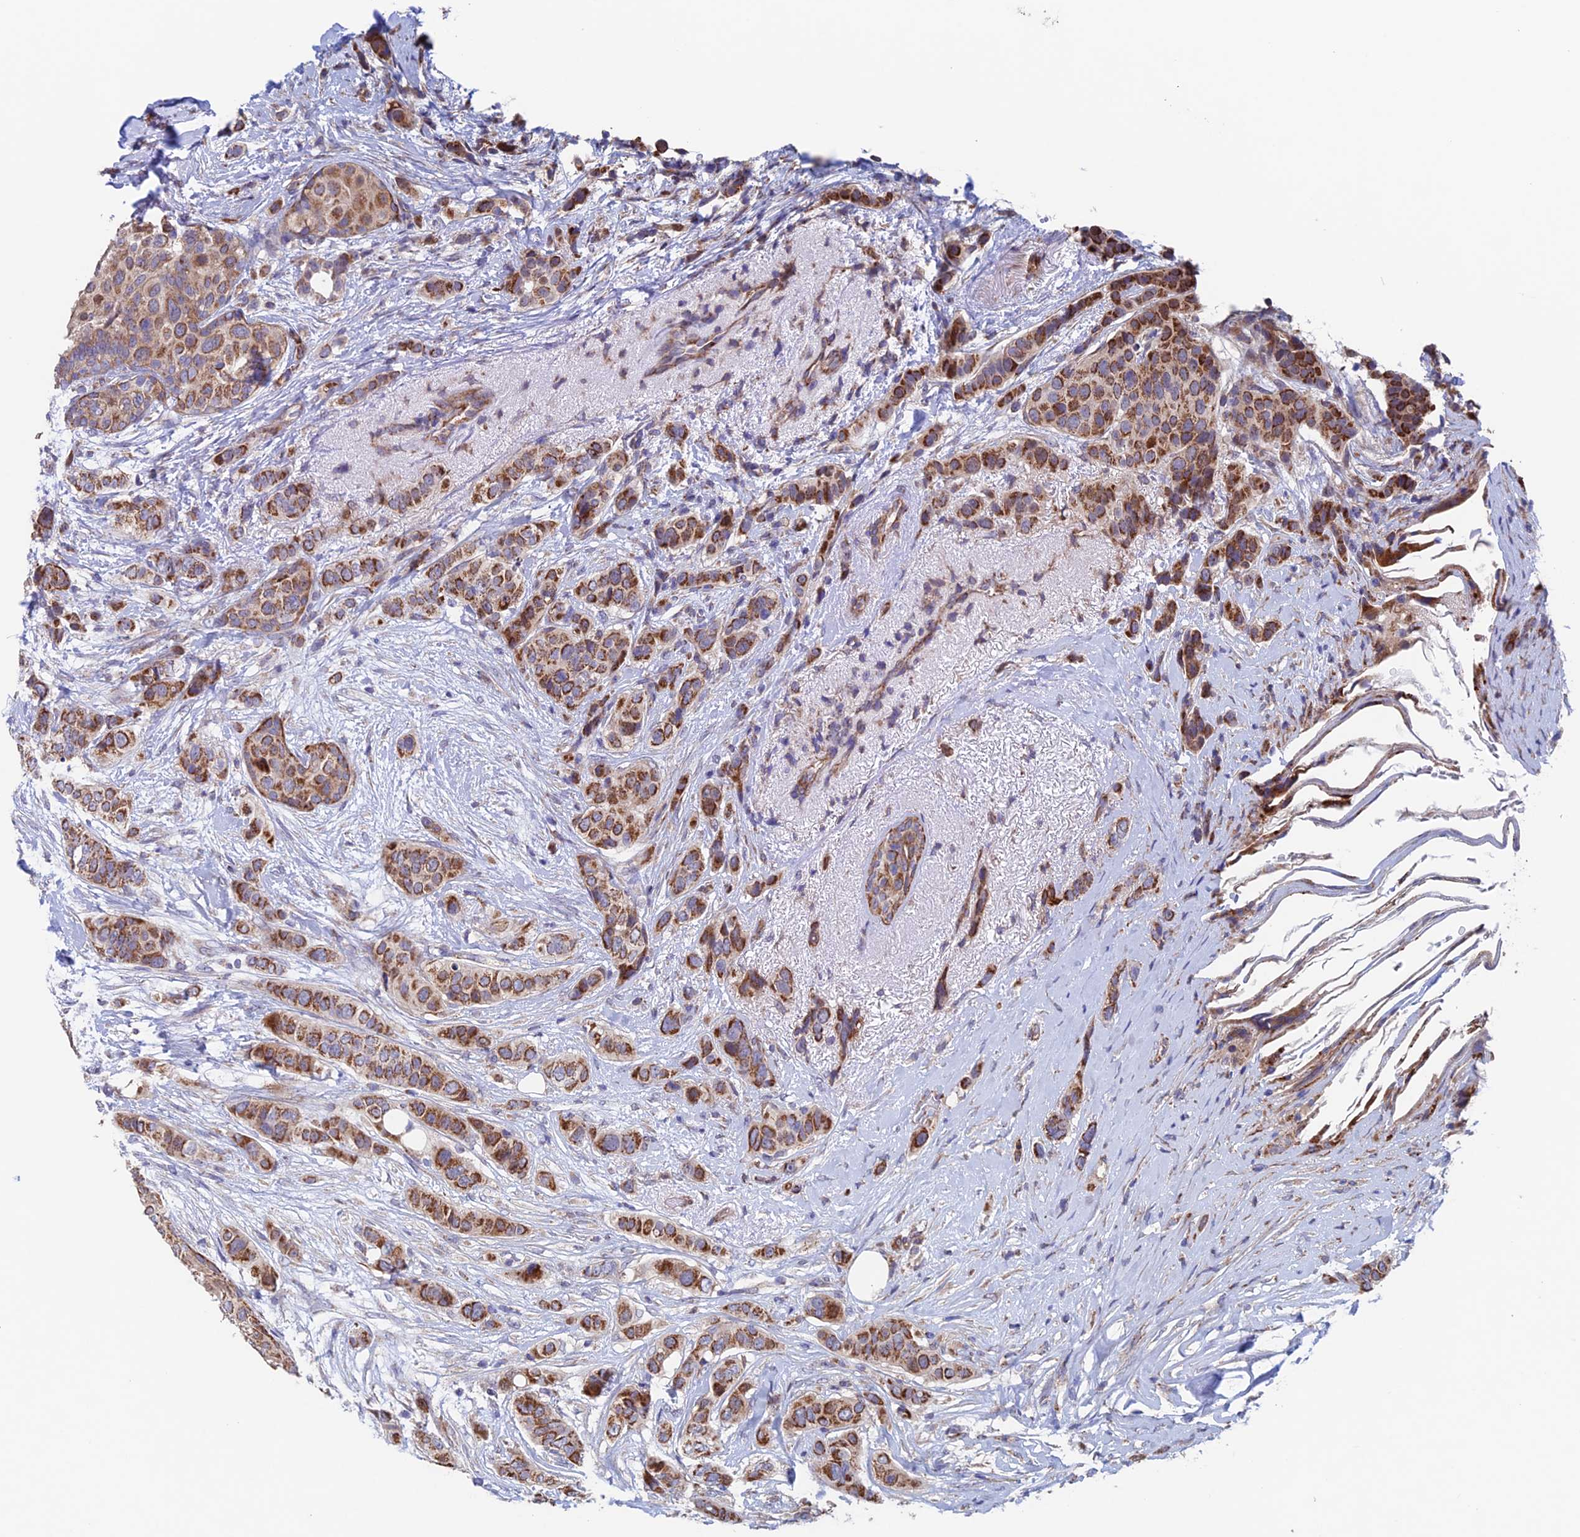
{"staining": {"intensity": "strong", "quantity": ">75%", "location": "cytoplasmic/membranous"}, "tissue": "breast cancer", "cell_type": "Tumor cells", "image_type": "cancer", "snomed": [{"axis": "morphology", "description": "Lobular carcinoma"}, {"axis": "topography", "description": "Breast"}], "caption": "Breast cancer (lobular carcinoma) tissue shows strong cytoplasmic/membranous staining in about >75% of tumor cells The staining is performed using DAB (3,3'-diaminobenzidine) brown chromogen to label protein expression. The nuclei are counter-stained blue using hematoxylin.", "gene": "MRPL1", "patient": {"sex": "female", "age": 51}}